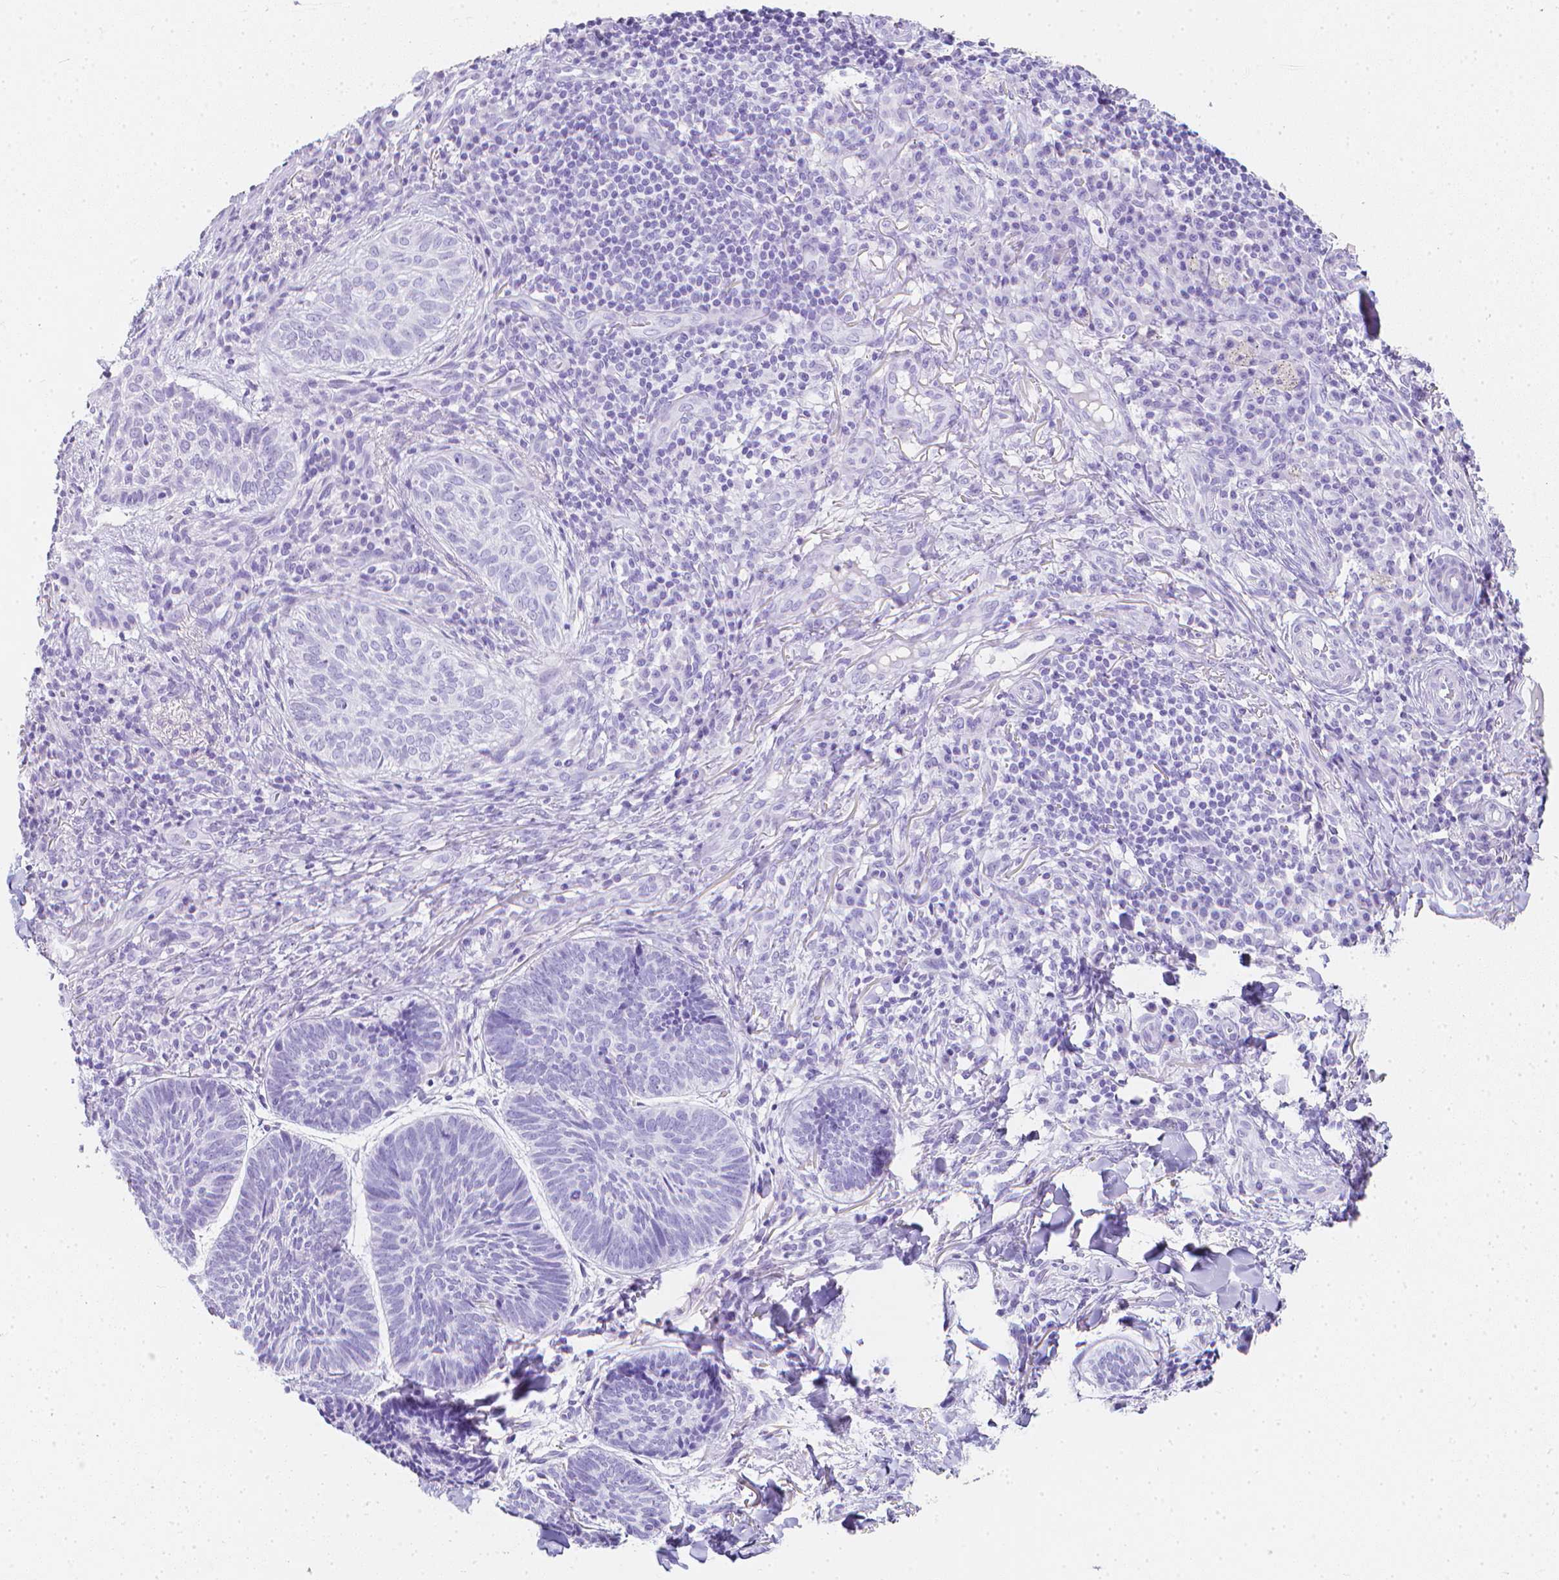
{"staining": {"intensity": "negative", "quantity": "none", "location": "none"}, "tissue": "skin cancer", "cell_type": "Tumor cells", "image_type": "cancer", "snomed": [{"axis": "morphology", "description": "Normal tissue, NOS"}, {"axis": "morphology", "description": "Basal cell carcinoma"}, {"axis": "topography", "description": "Skin"}], "caption": "Immunohistochemistry (IHC) histopathology image of neoplastic tissue: skin cancer (basal cell carcinoma) stained with DAB (3,3'-diaminobenzidine) shows no significant protein staining in tumor cells.", "gene": "LGALS4", "patient": {"sex": "male", "age": 50}}